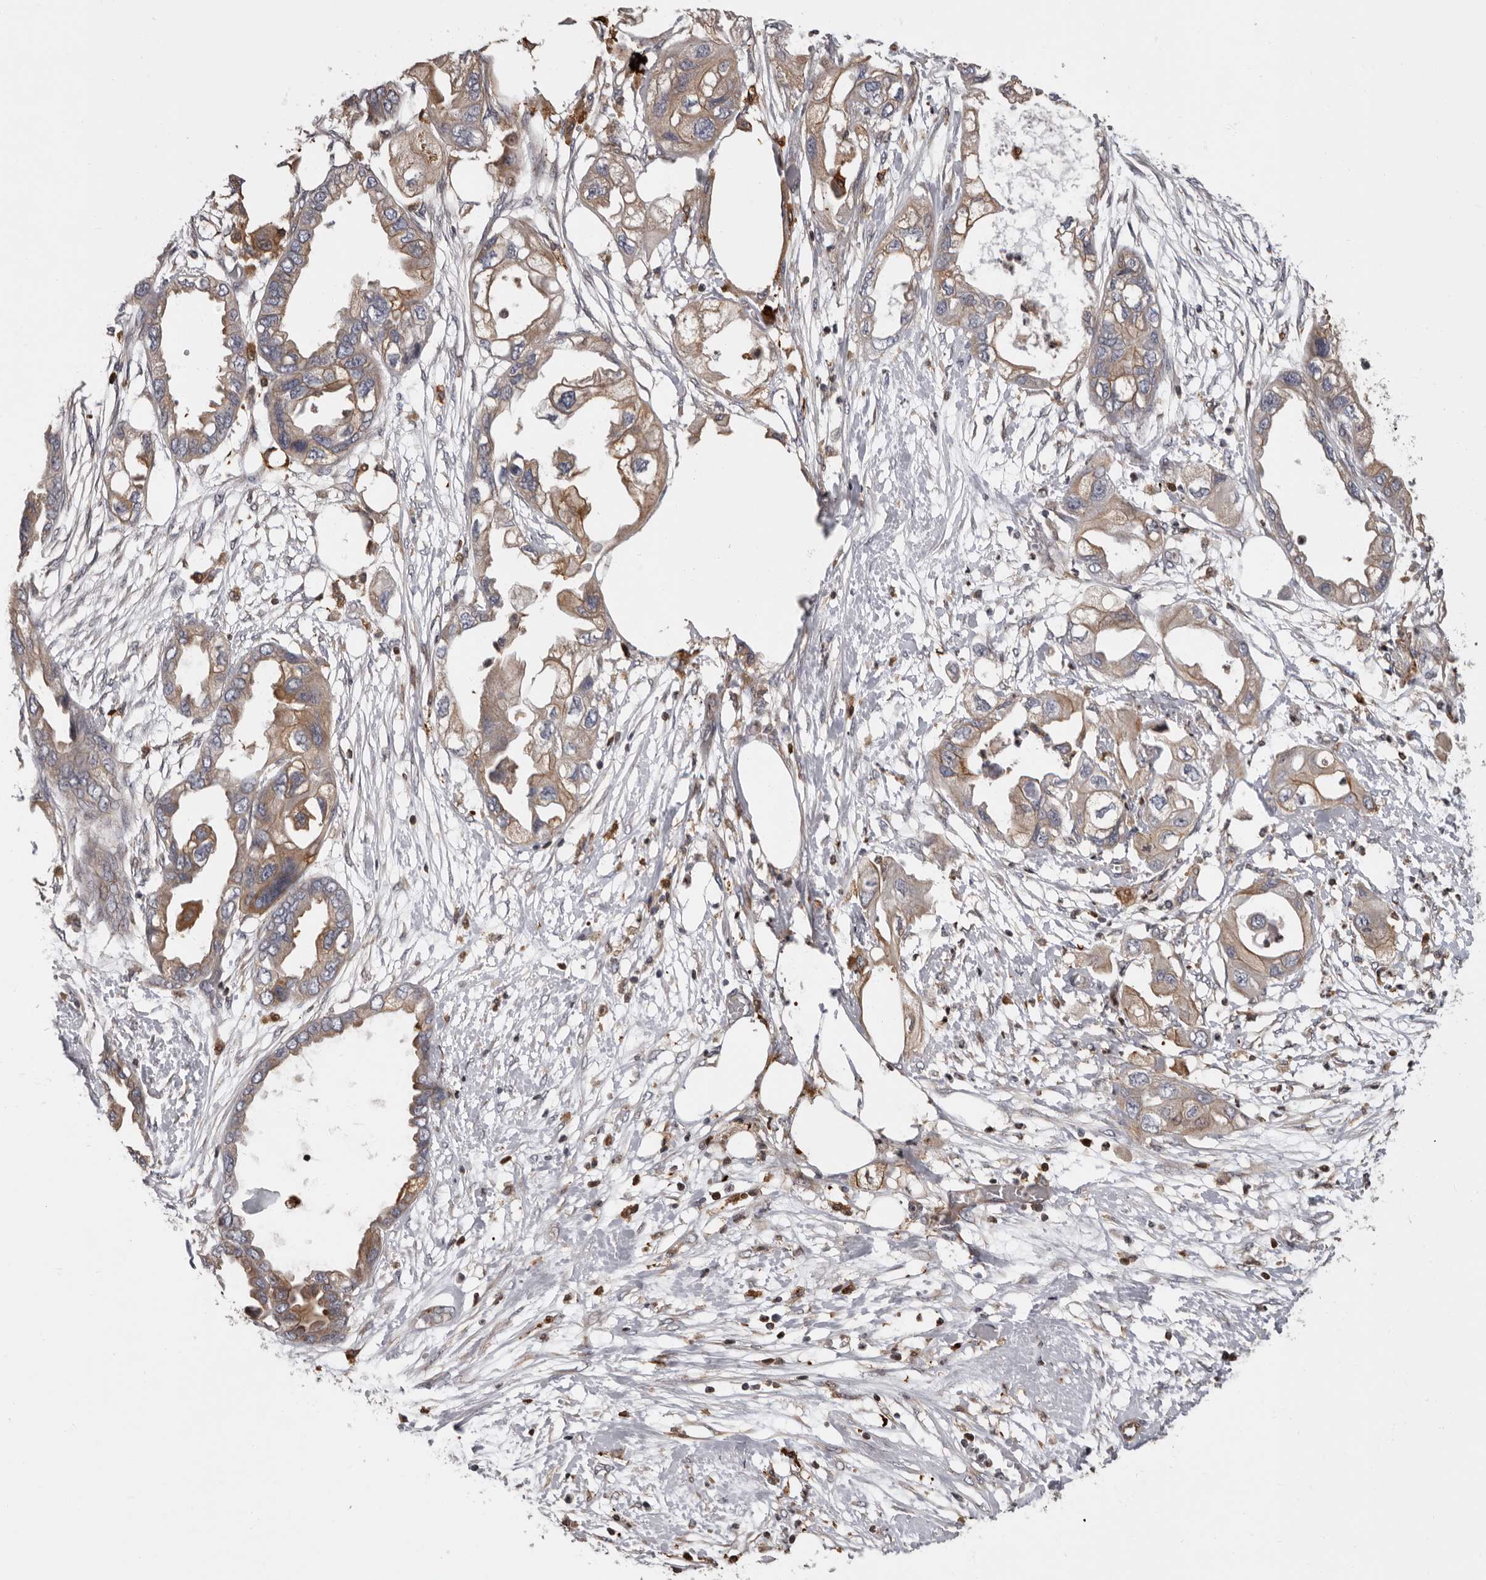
{"staining": {"intensity": "weak", "quantity": "25%-75%", "location": "cytoplasmic/membranous"}, "tissue": "endometrial cancer", "cell_type": "Tumor cells", "image_type": "cancer", "snomed": [{"axis": "morphology", "description": "Adenocarcinoma, NOS"}, {"axis": "morphology", "description": "Adenocarcinoma, metastatic, NOS"}, {"axis": "topography", "description": "Adipose tissue"}, {"axis": "topography", "description": "Endometrium"}], "caption": "Tumor cells display low levels of weak cytoplasmic/membranous expression in approximately 25%-75% of cells in endometrial cancer.", "gene": "FGFR4", "patient": {"sex": "female", "age": 67}}